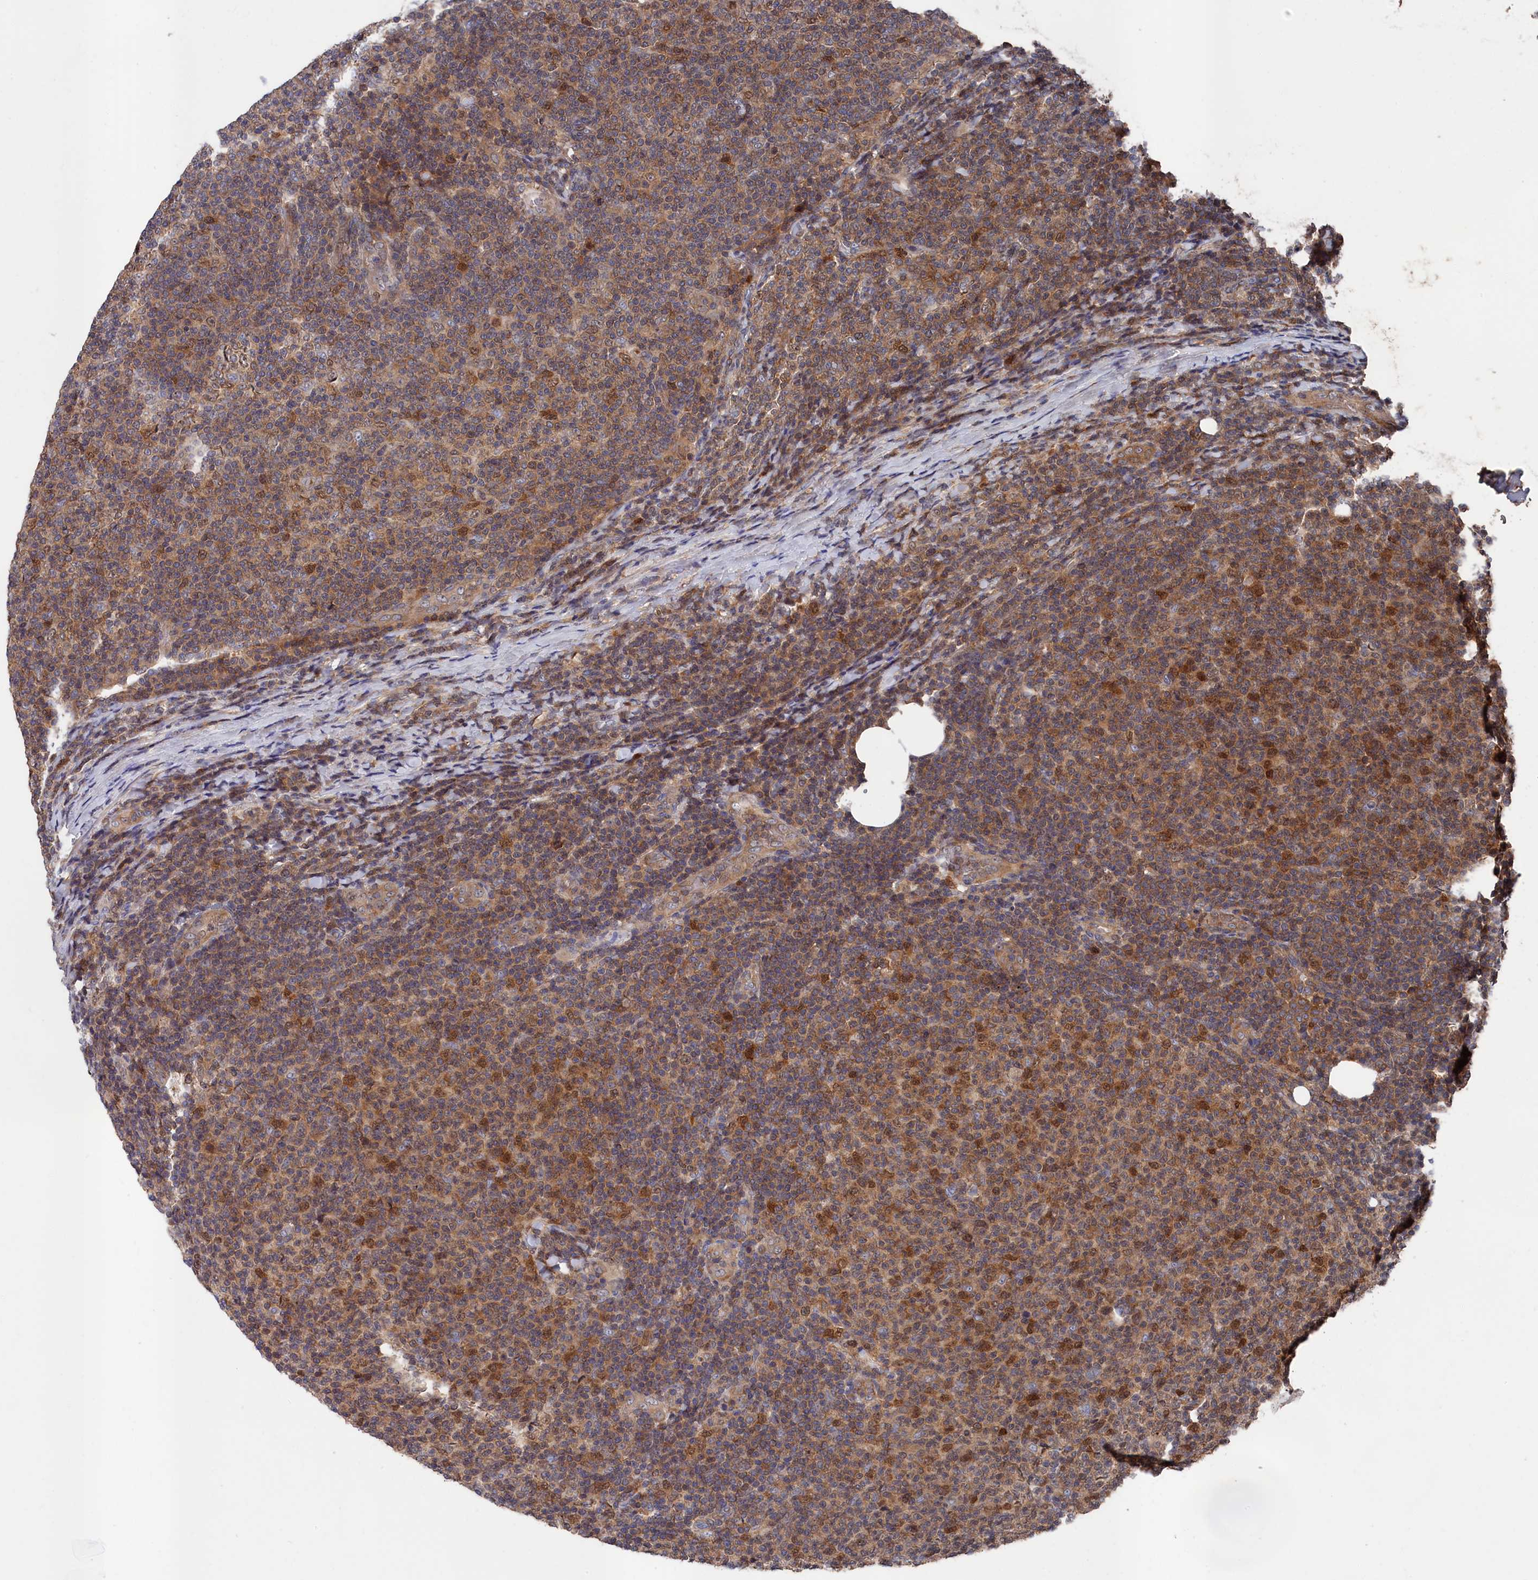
{"staining": {"intensity": "moderate", "quantity": "25%-75%", "location": "cytoplasmic/membranous,nuclear"}, "tissue": "lymphoma", "cell_type": "Tumor cells", "image_type": "cancer", "snomed": [{"axis": "morphology", "description": "Malignant lymphoma, non-Hodgkin's type, Low grade"}, {"axis": "topography", "description": "Lymph node"}], "caption": "The image exhibits immunohistochemical staining of malignant lymphoma, non-Hodgkin's type (low-grade). There is moderate cytoplasmic/membranous and nuclear positivity is seen in approximately 25%-75% of tumor cells.", "gene": "RMI2", "patient": {"sex": "male", "age": 66}}